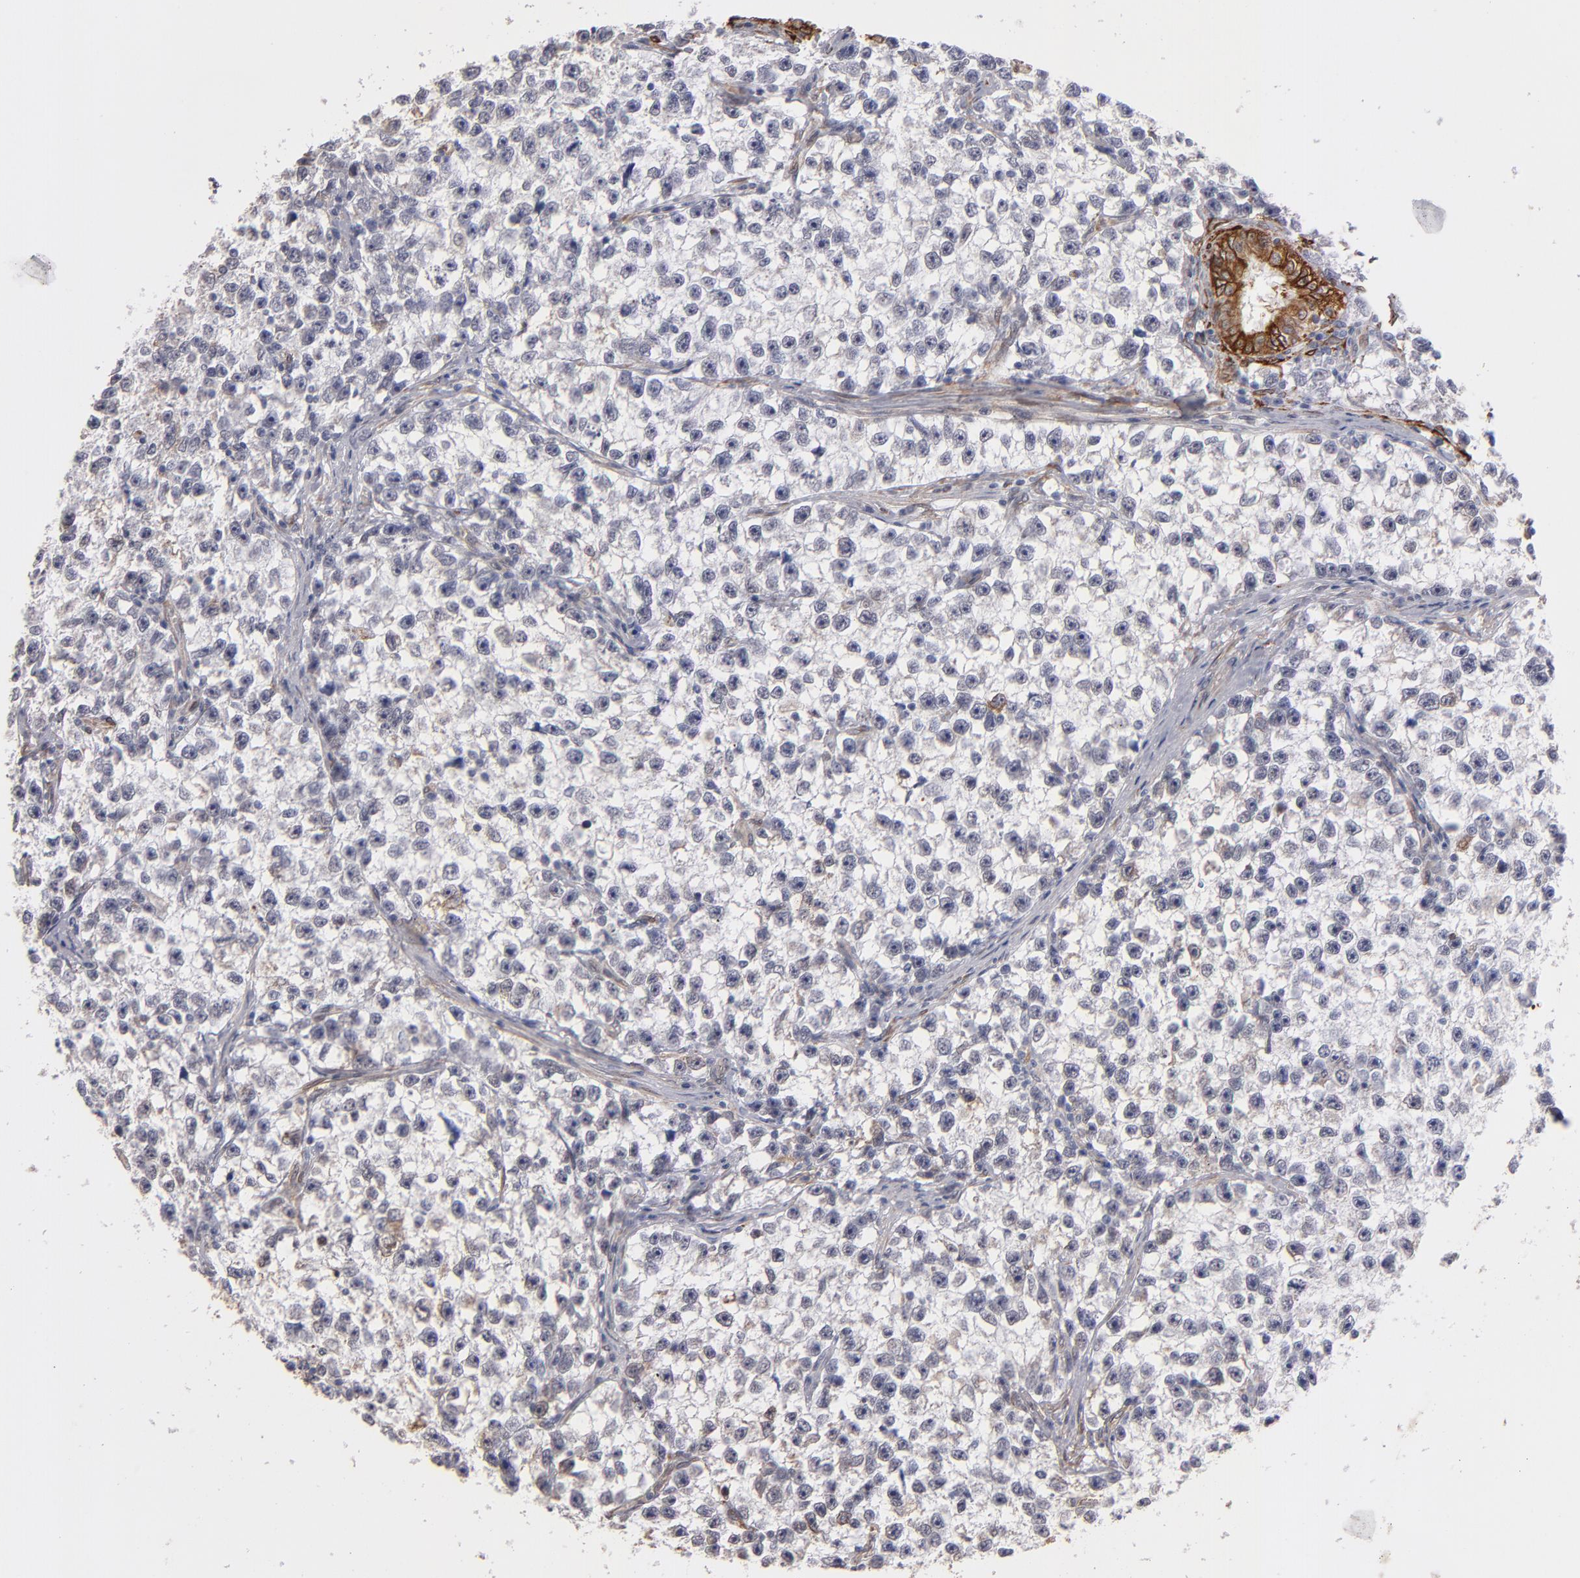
{"staining": {"intensity": "negative", "quantity": "none", "location": "none"}, "tissue": "testis cancer", "cell_type": "Tumor cells", "image_type": "cancer", "snomed": [{"axis": "morphology", "description": "Seminoma, NOS"}, {"axis": "morphology", "description": "Carcinoma, Embryonal, NOS"}, {"axis": "topography", "description": "Testis"}], "caption": "The photomicrograph demonstrates no staining of tumor cells in embryonal carcinoma (testis).", "gene": "PGRMC1", "patient": {"sex": "male", "age": 30}}